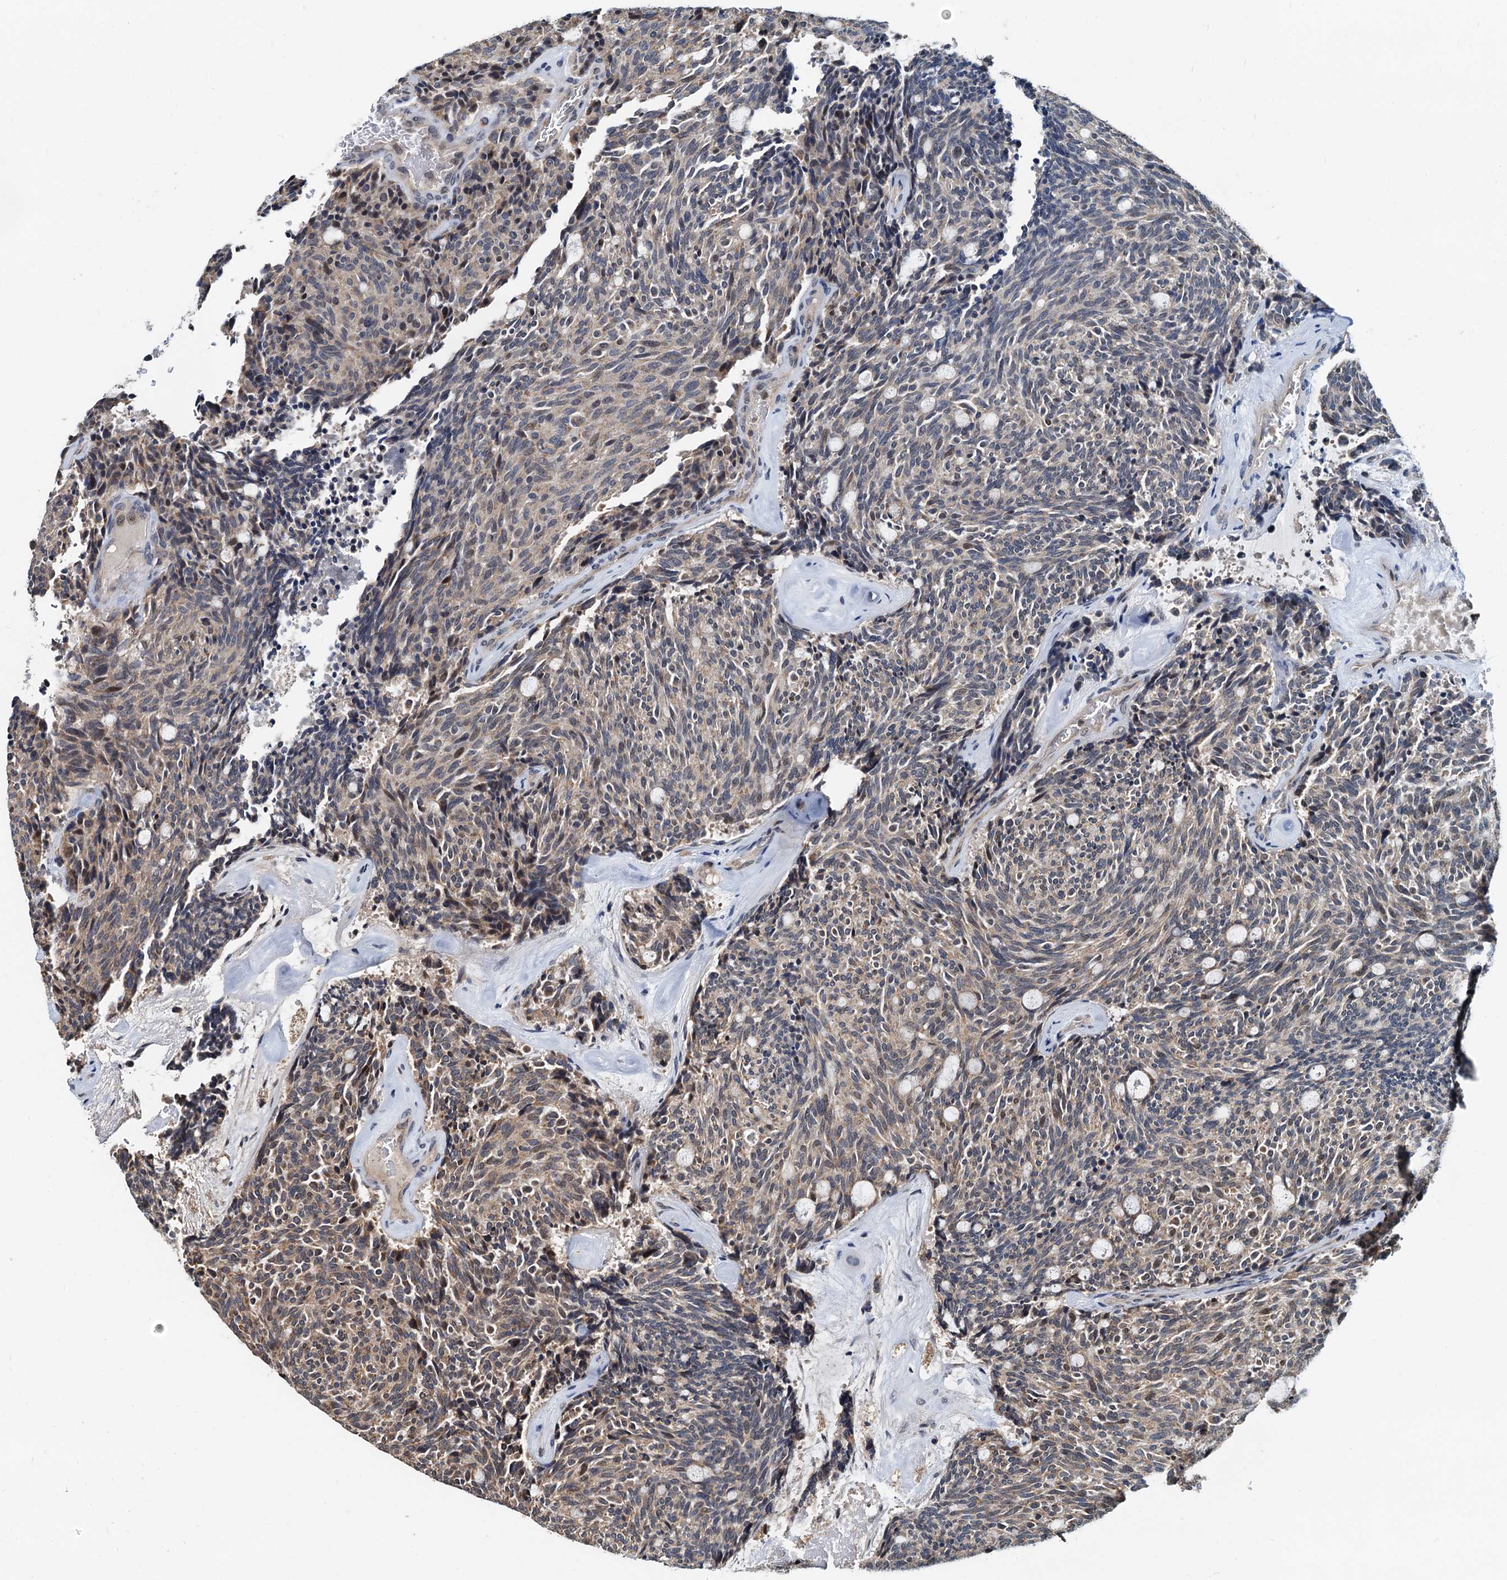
{"staining": {"intensity": "weak", "quantity": "25%-75%", "location": "cytoplasmic/membranous"}, "tissue": "carcinoid", "cell_type": "Tumor cells", "image_type": "cancer", "snomed": [{"axis": "morphology", "description": "Carcinoid, malignant, NOS"}, {"axis": "topography", "description": "Pancreas"}], "caption": "The photomicrograph reveals a brown stain indicating the presence of a protein in the cytoplasmic/membranous of tumor cells in carcinoid.", "gene": "MCMBP", "patient": {"sex": "female", "age": 54}}